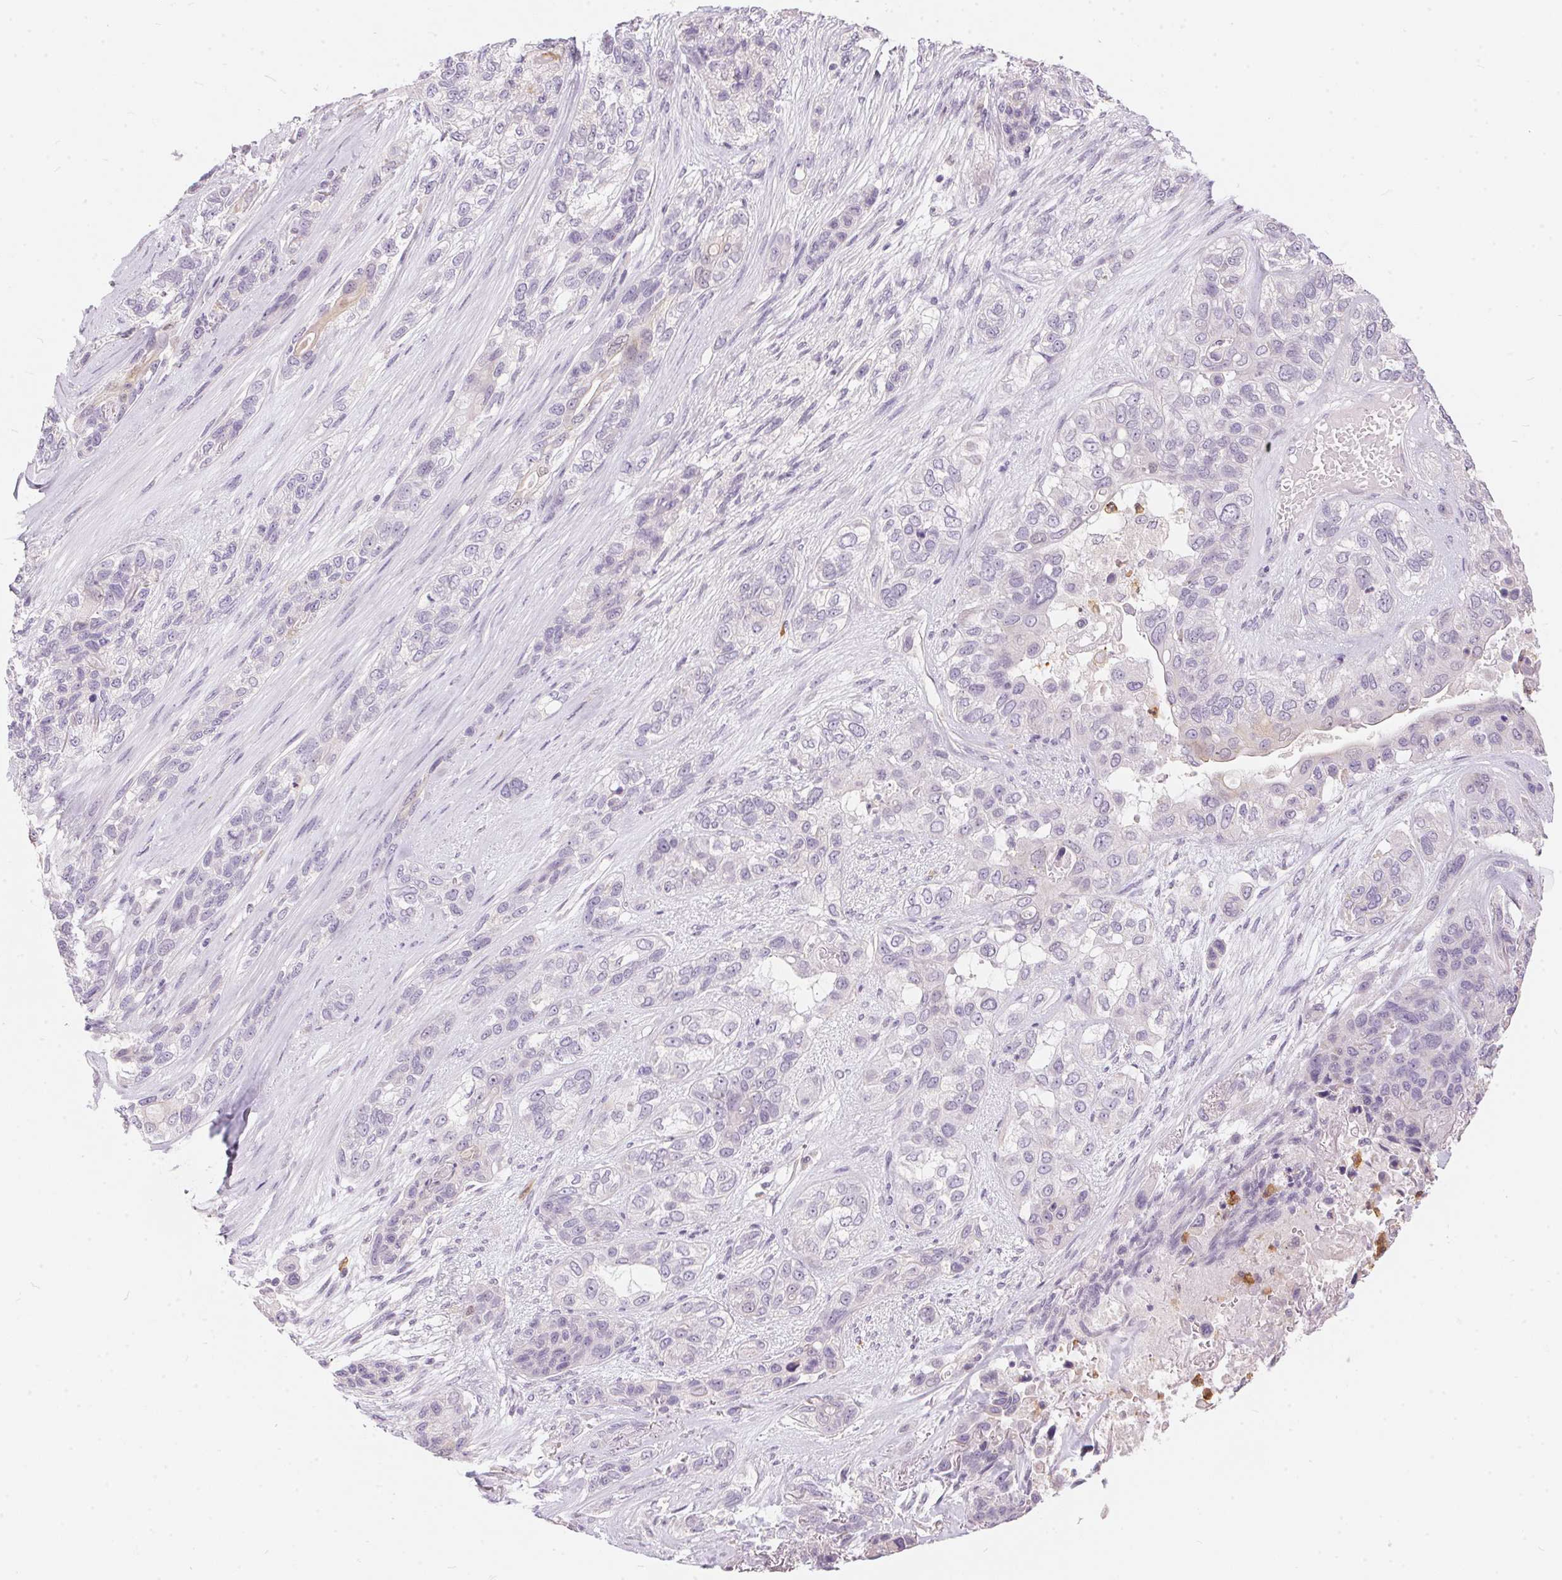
{"staining": {"intensity": "negative", "quantity": "none", "location": "none"}, "tissue": "lung cancer", "cell_type": "Tumor cells", "image_type": "cancer", "snomed": [{"axis": "morphology", "description": "Squamous cell carcinoma, NOS"}, {"axis": "topography", "description": "Lung"}], "caption": "Micrograph shows no protein expression in tumor cells of squamous cell carcinoma (lung) tissue.", "gene": "SERPINB1", "patient": {"sex": "female", "age": 70}}